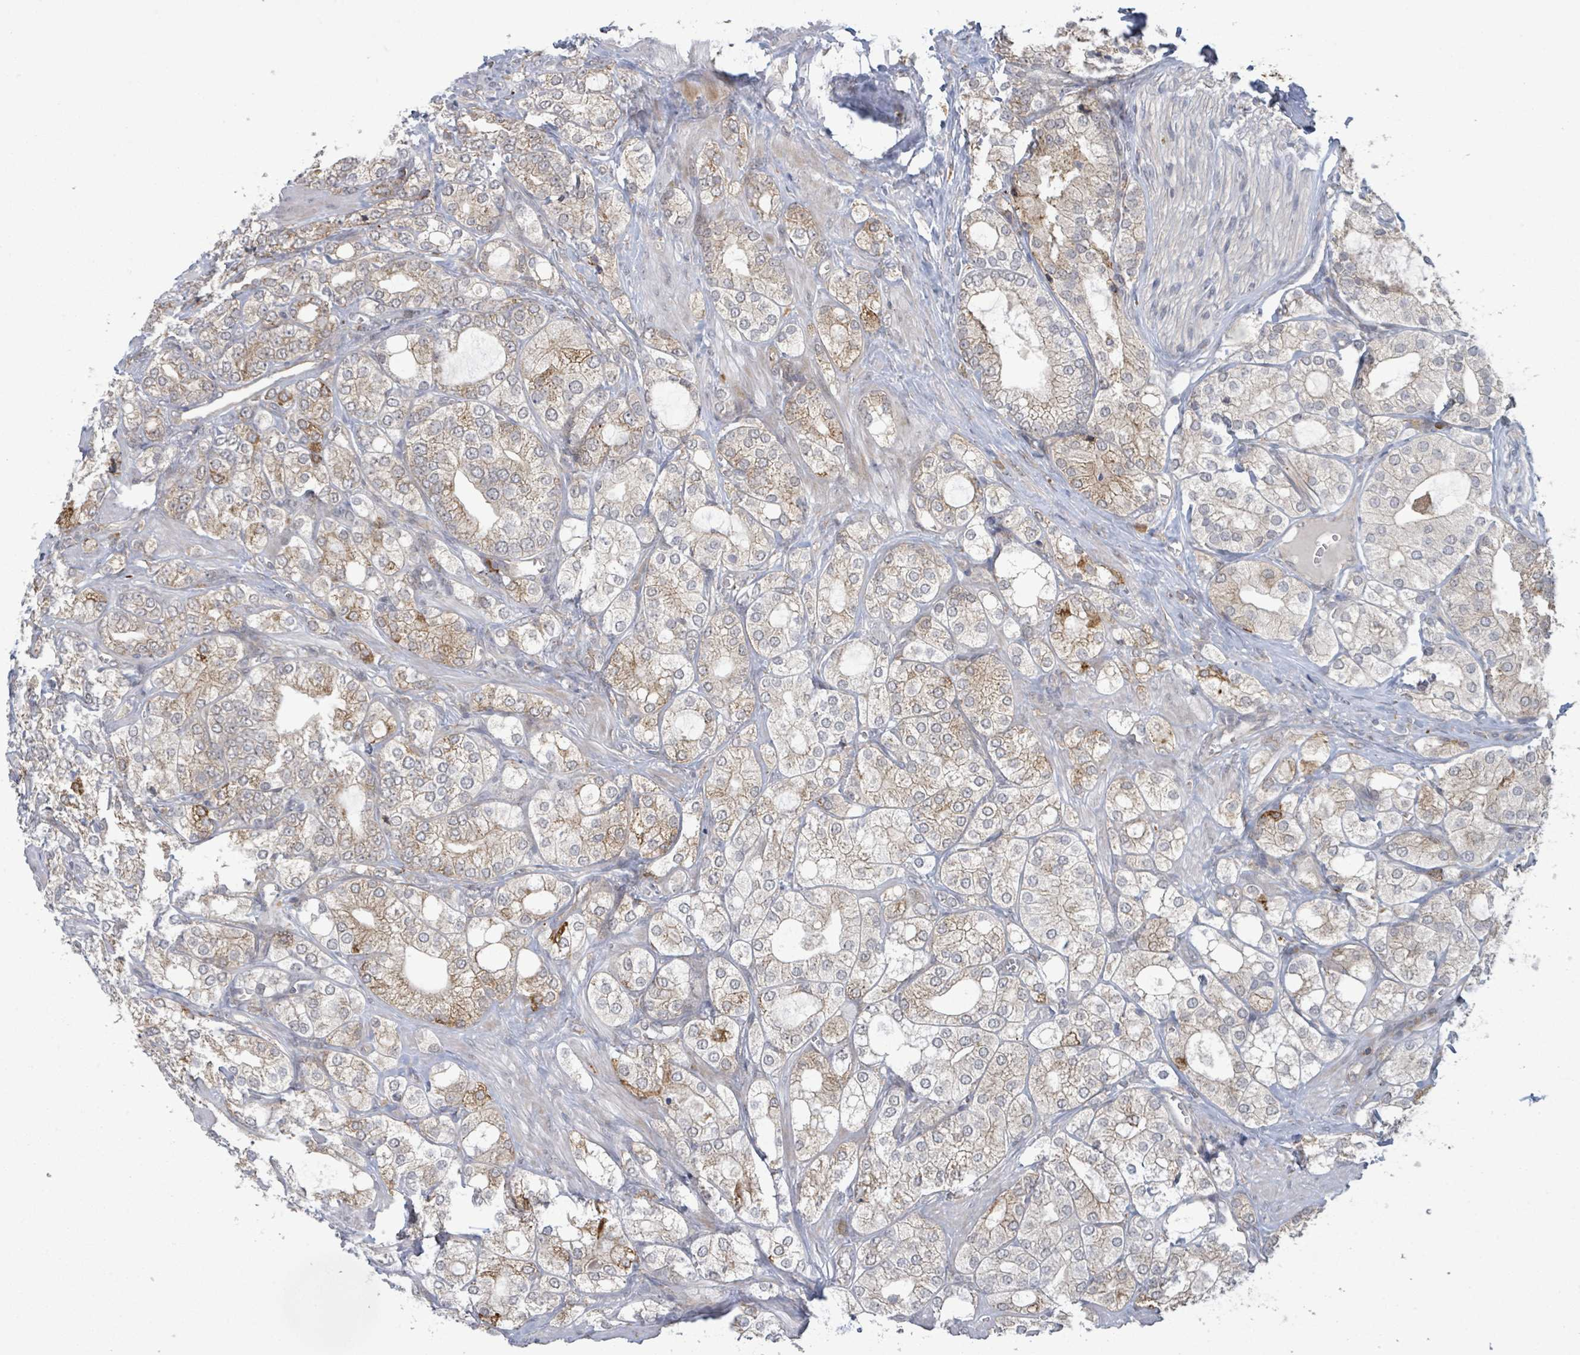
{"staining": {"intensity": "moderate", "quantity": "25%-75%", "location": "cytoplasmic/membranous"}, "tissue": "prostate cancer", "cell_type": "Tumor cells", "image_type": "cancer", "snomed": [{"axis": "morphology", "description": "Adenocarcinoma, High grade"}, {"axis": "topography", "description": "Prostate"}], "caption": "Tumor cells exhibit medium levels of moderate cytoplasmic/membranous expression in approximately 25%-75% of cells in high-grade adenocarcinoma (prostate). (DAB = brown stain, brightfield microscopy at high magnification).", "gene": "SHROOM2", "patient": {"sex": "male", "age": 50}}